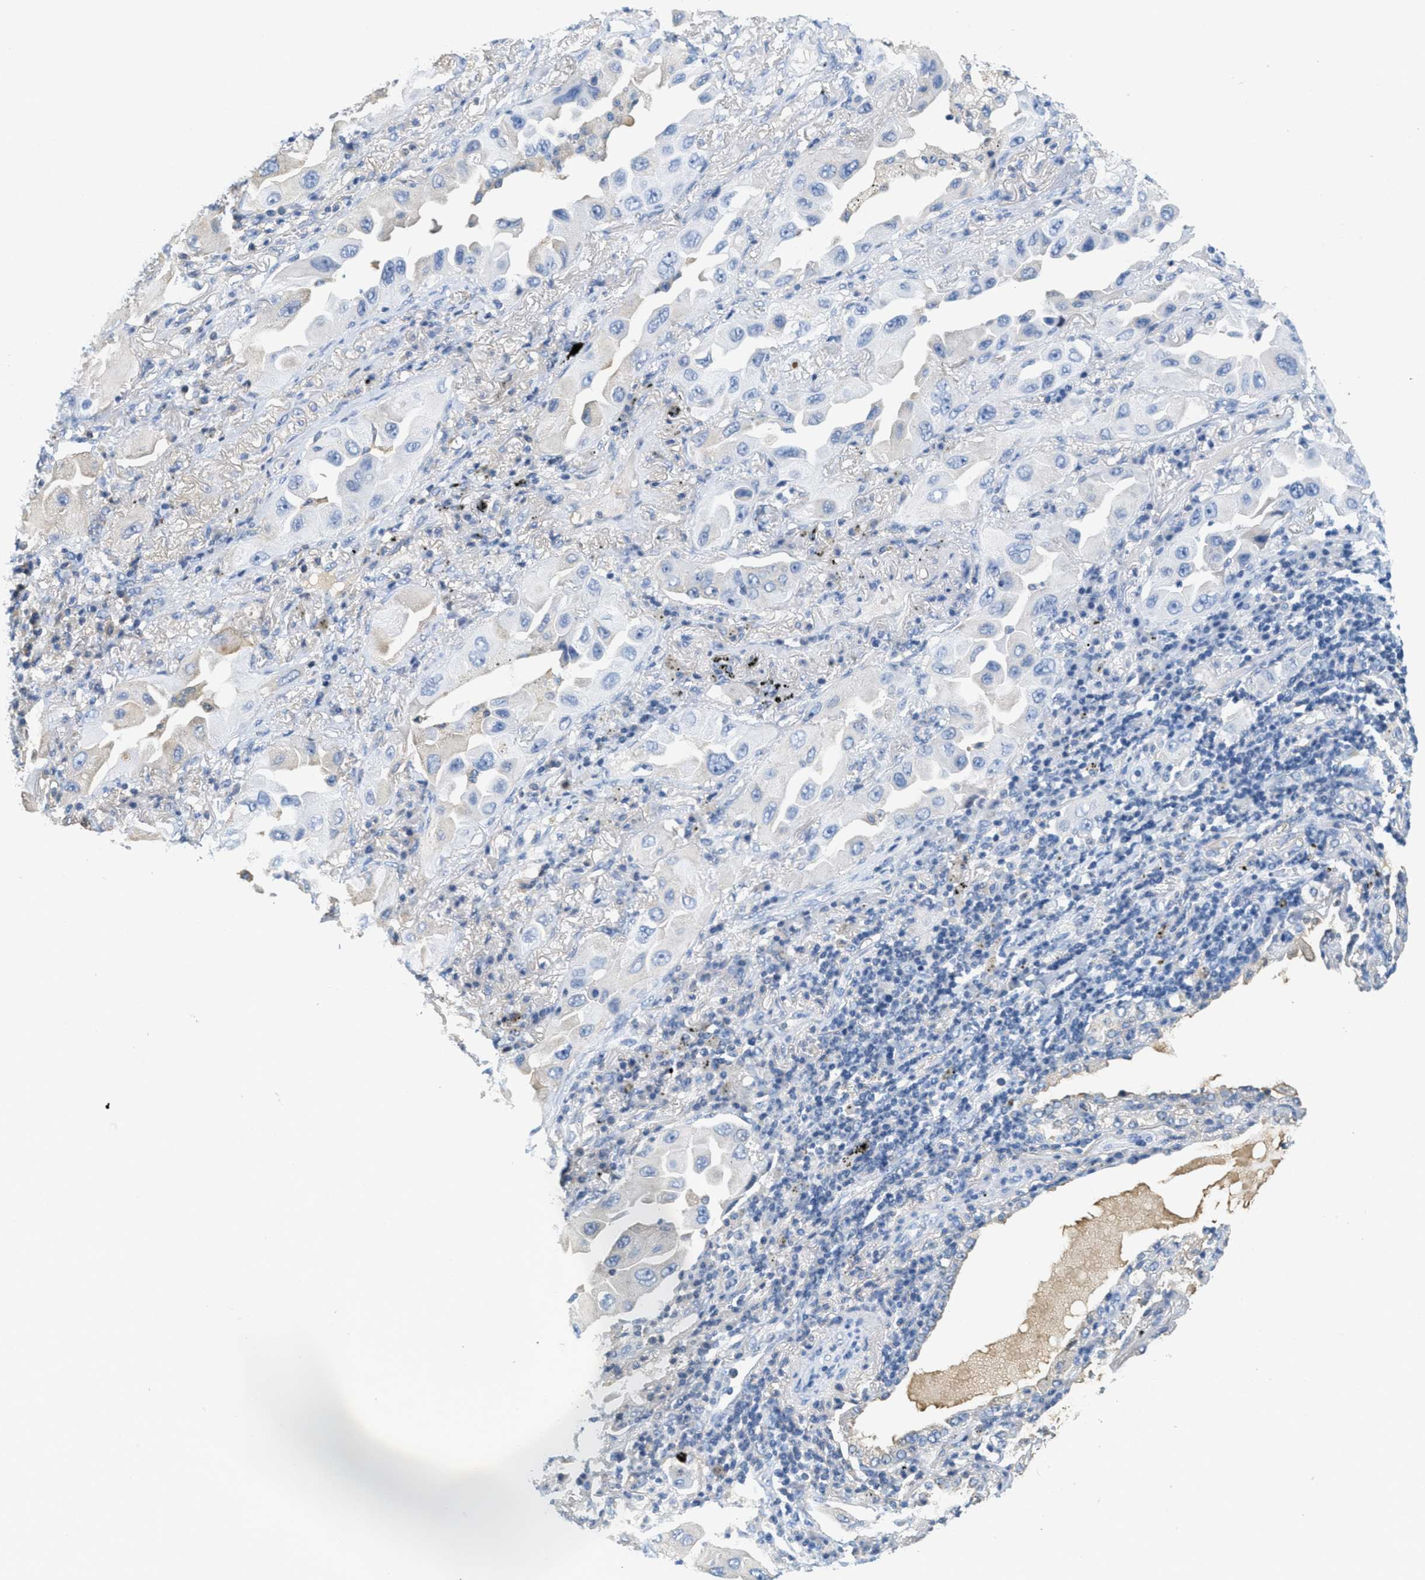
{"staining": {"intensity": "negative", "quantity": "none", "location": "none"}, "tissue": "lung cancer", "cell_type": "Tumor cells", "image_type": "cancer", "snomed": [{"axis": "morphology", "description": "Adenocarcinoma, NOS"}, {"axis": "topography", "description": "Lung"}], "caption": "Lung adenocarcinoma was stained to show a protein in brown. There is no significant positivity in tumor cells.", "gene": "SERPINA1", "patient": {"sex": "female", "age": 65}}